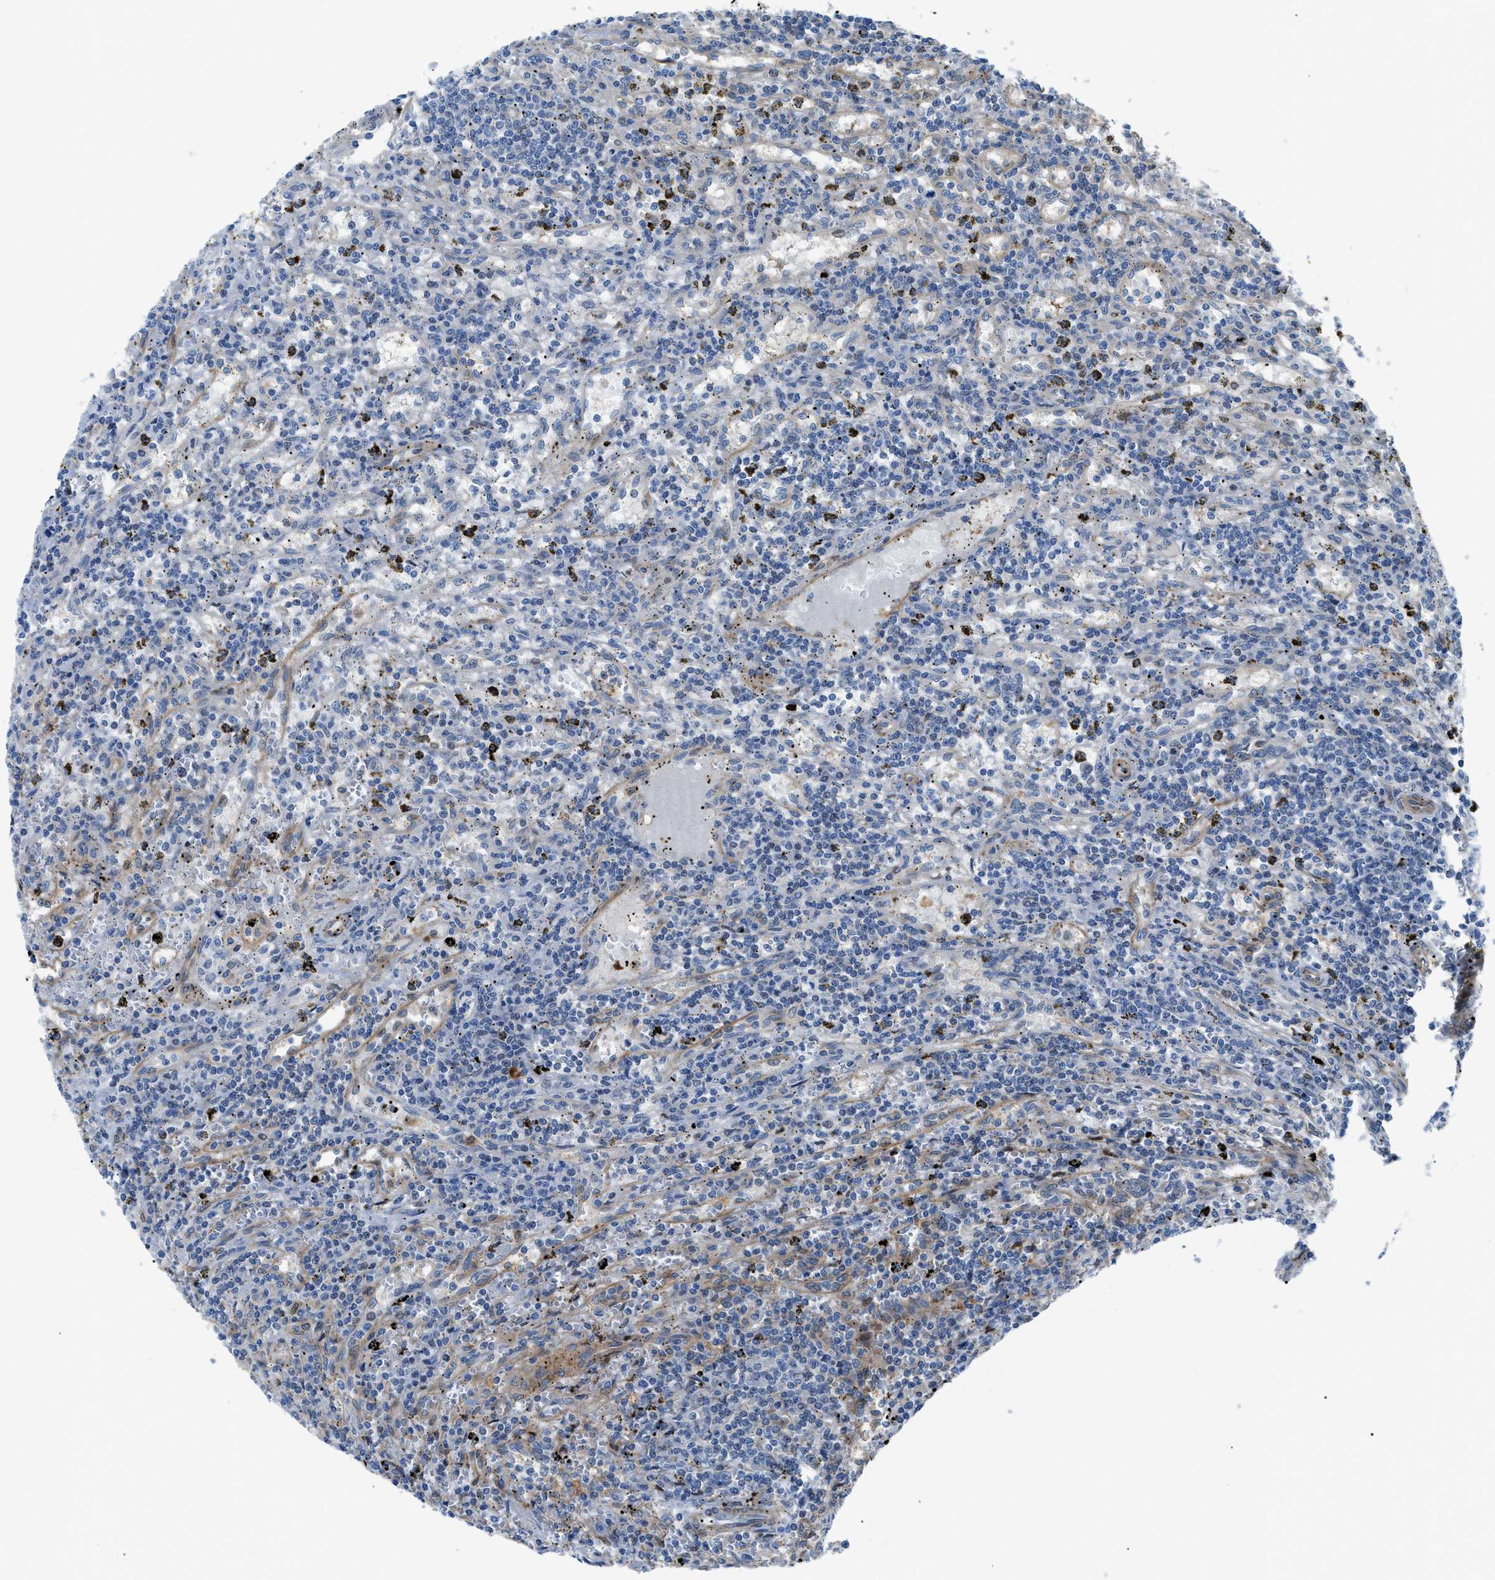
{"staining": {"intensity": "negative", "quantity": "none", "location": "none"}, "tissue": "lymphoma", "cell_type": "Tumor cells", "image_type": "cancer", "snomed": [{"axis": "morphology", "description": "Malignant lymphoma, non-Hodgkin's type, Low grade"}, {"axis": "topography", "description": "Spleen"}], "caption": "This is an IHC micrograph of human low-grade malignant lymphoma, non-Hodgkin's type. There is no positivity in tumor cells.", "gene": "DMAC1", "patient": {"sex": "male", "age": 76}}